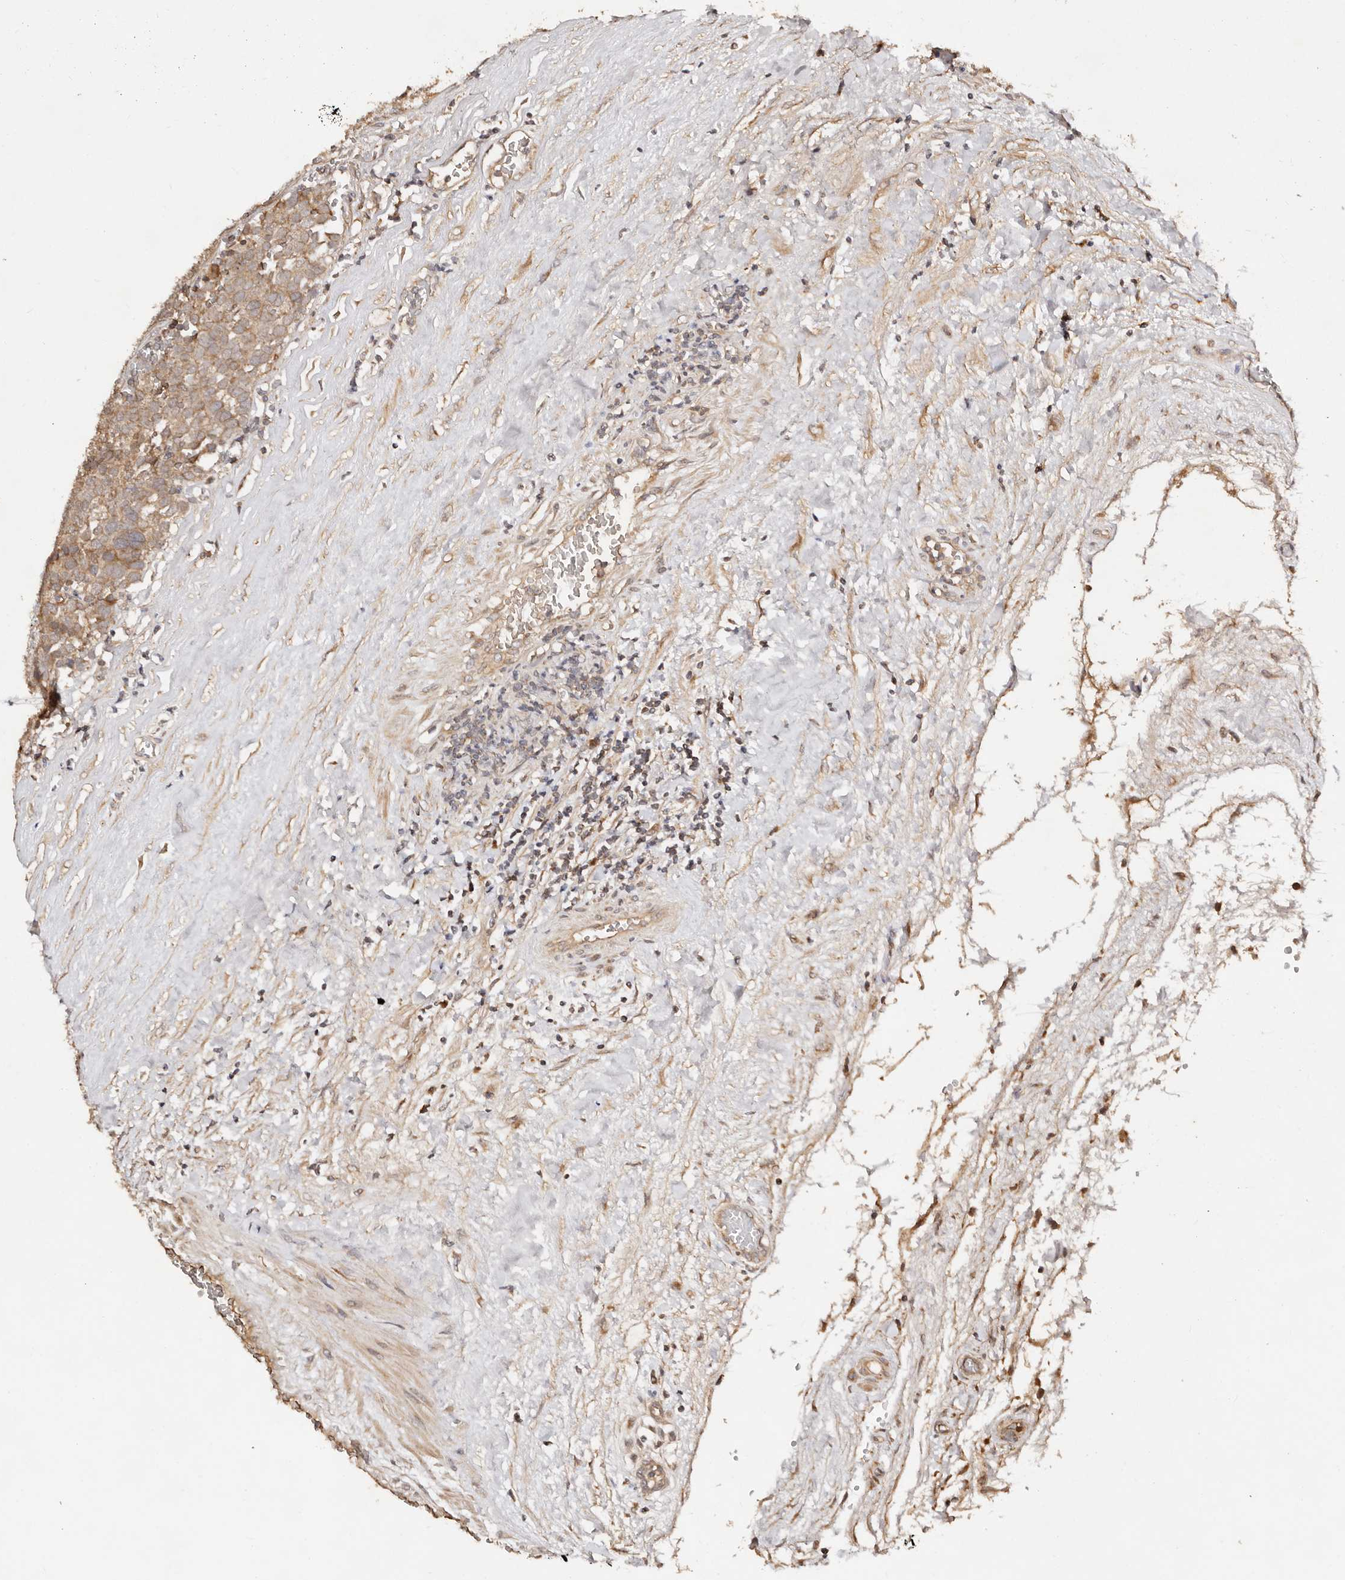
{"staining": {"intensity": "moderate", "quantity": ">75%", "location": "cytoplasmic/membranous"}, "tissue": "testis cancer", "cell_type": "Tumor cells", "image_type": "cancer", "snomed": [{"axis": "morphology", "description": "Seminoma, NOS"}, {"axis": "topography", "description": "Testis"}], "caption": "Testis seminoma was stained to show a protein in brown. There is medium levels of moderate cytoplasmic/membranous staining in approximately >75% of tumor cells. (brown staining indicates protein expression, while blue staining denotes nuclei).", "gene": "DENND11", "patient": {"sex": "male", "age": 71}}